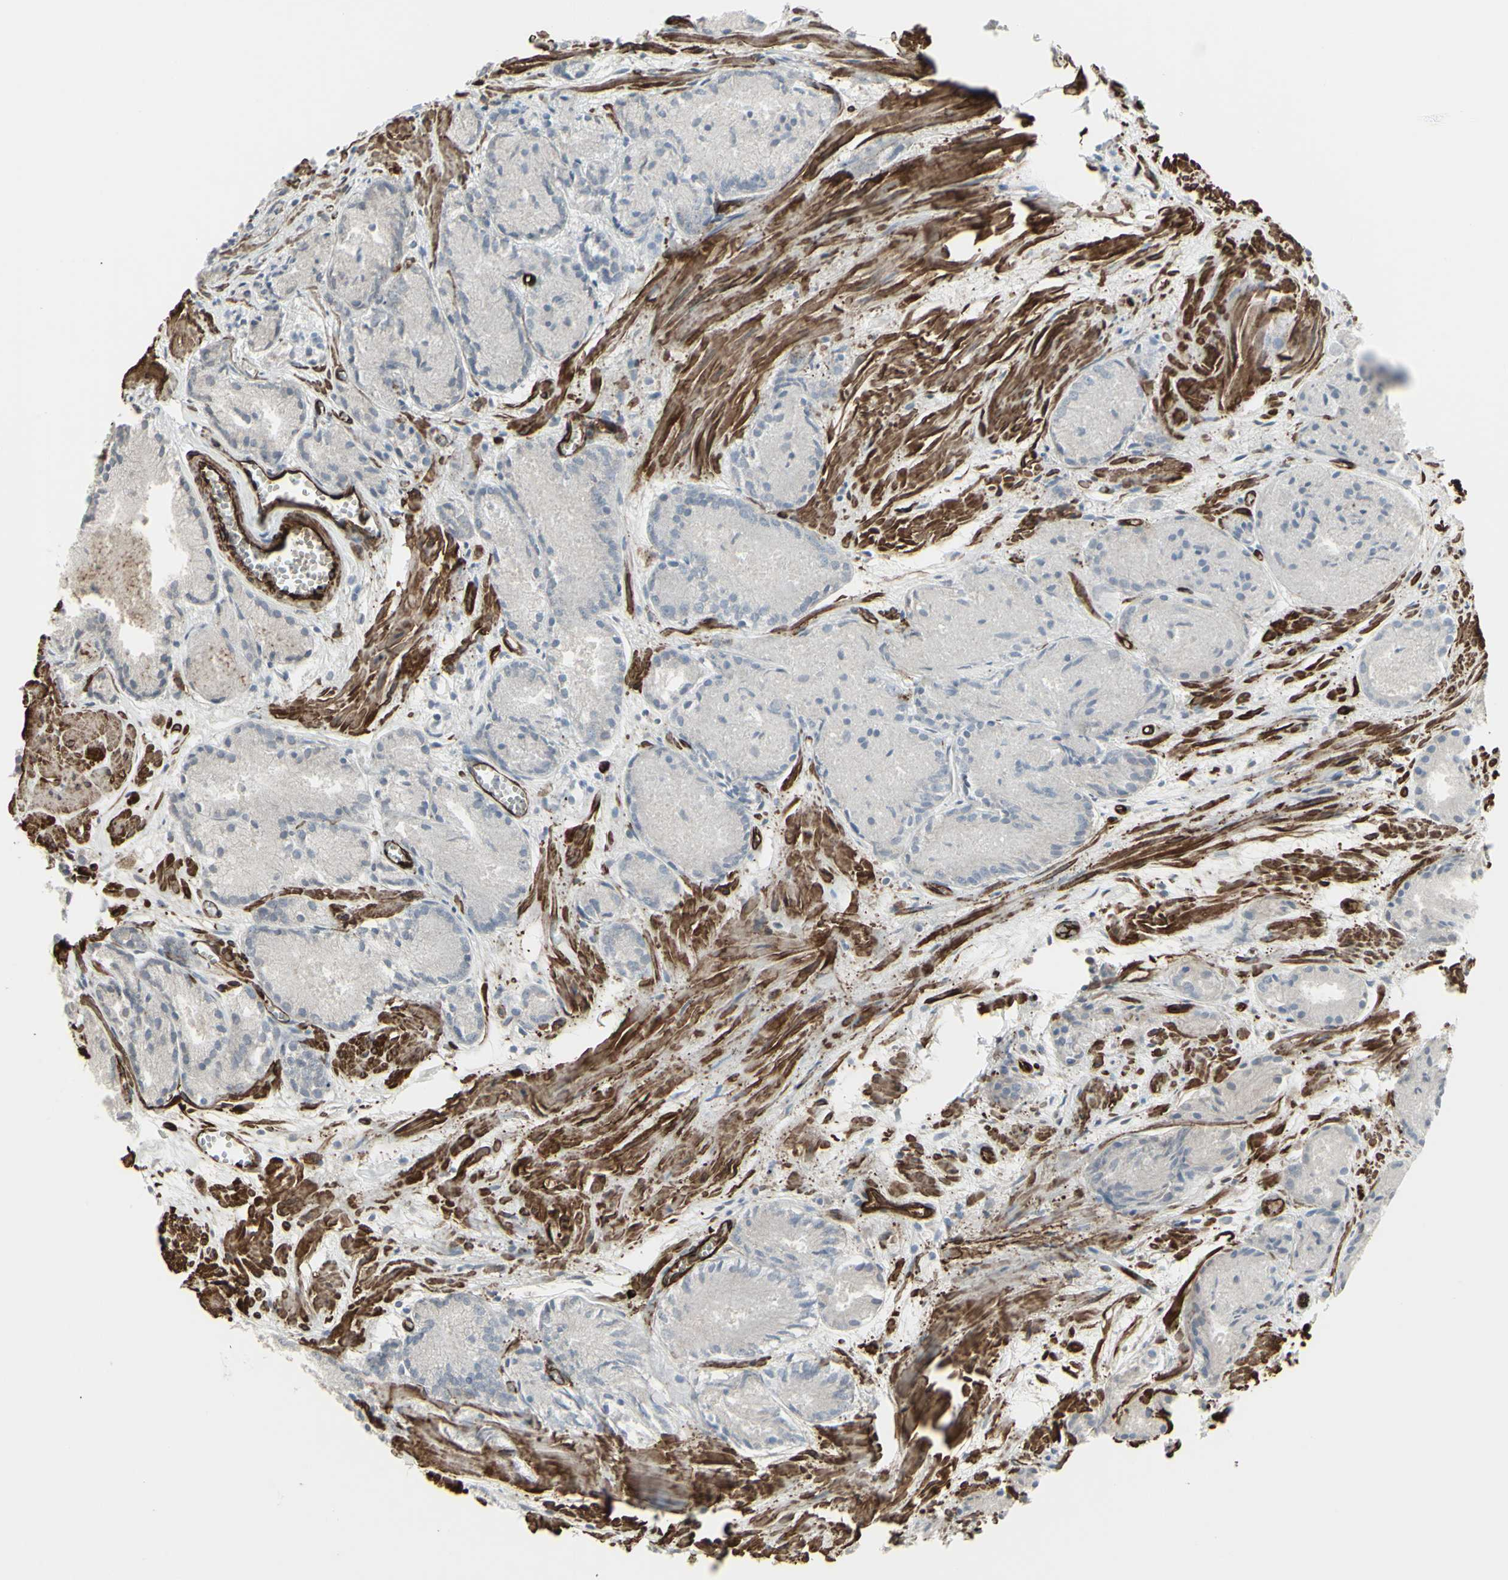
{"staining": {"intensity": "negative", "quantity": "none", "location": "none"}, "tissue": "prostate cancer", "cell_type": "Tumor cells", "image_type": "cancer", "snomed": [{"axis": "morphology", "description": "Adenocarcinoma, Low grade"}, {"axis": "topography", "description": "Prostate"}], "caption": "This is an immunohistochemistry micrograph of human prostate low-grade adenocarcinoma. There is no positivity in tumor cells.", "gene": "DTX3L", "patient": {"sex": "male", "age": 72}}